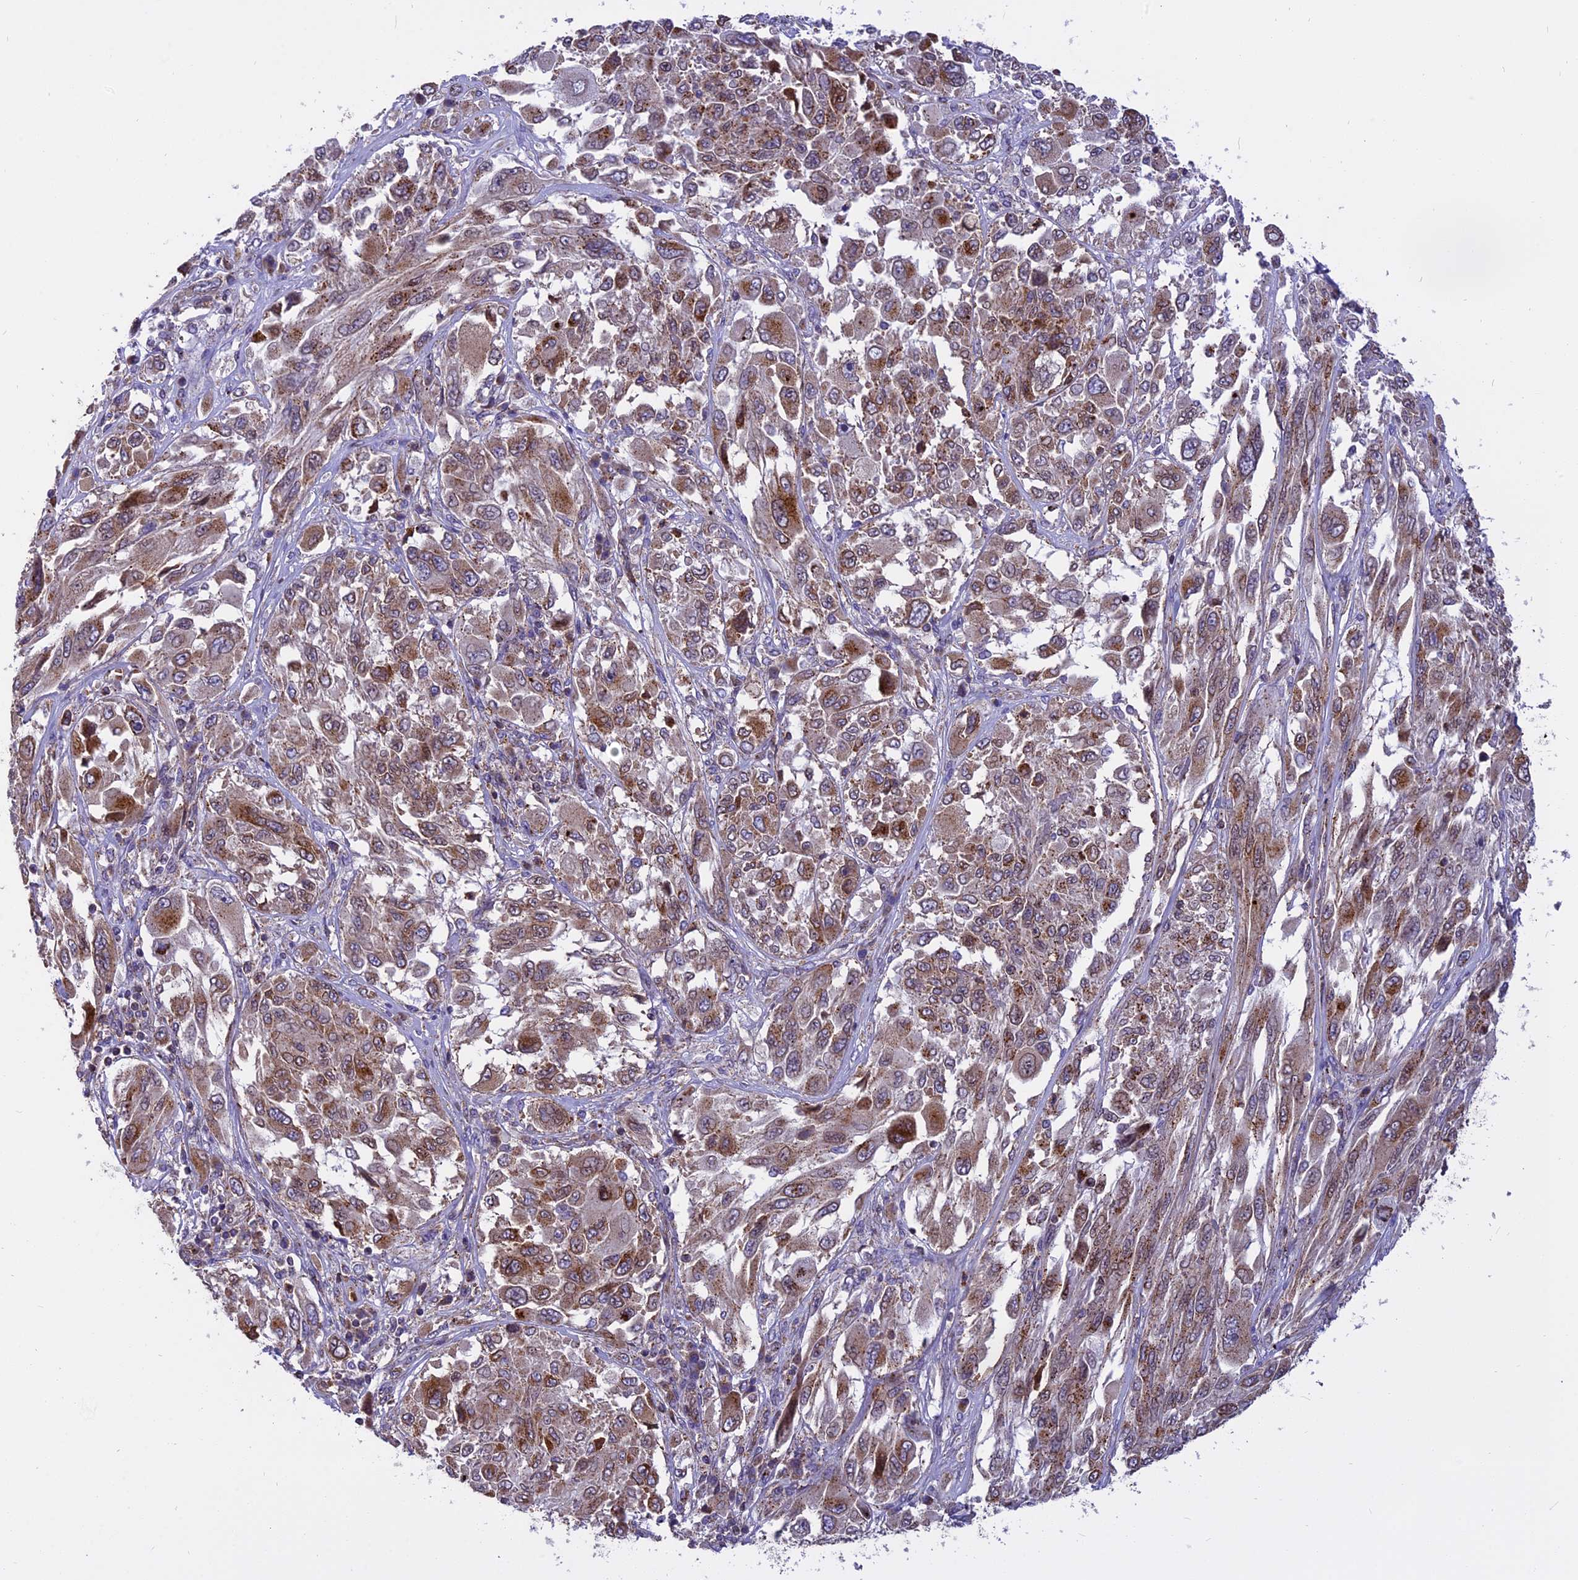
{"staining": {"intensity": "moderate", "quantity": ">75%", "location": "cytoplasmic/membranous"}, "tissue": "melanoma", "cell_type": "Tumor cells", "image_type": "cancer", "snomed": [{"axis": "morphology", "description": "Malignant melanoma, NOS"}, {"axis": "topography", "description": "Skin"}], "caption": "There is medium levels of moderate cytoplasmic/membranous staining in tumor cells of melanoma, as demonstrated by immunohistochemical staining (brown color).", "gene": "CHMP2A", "patient": {"sex": "female", "age": 91}}